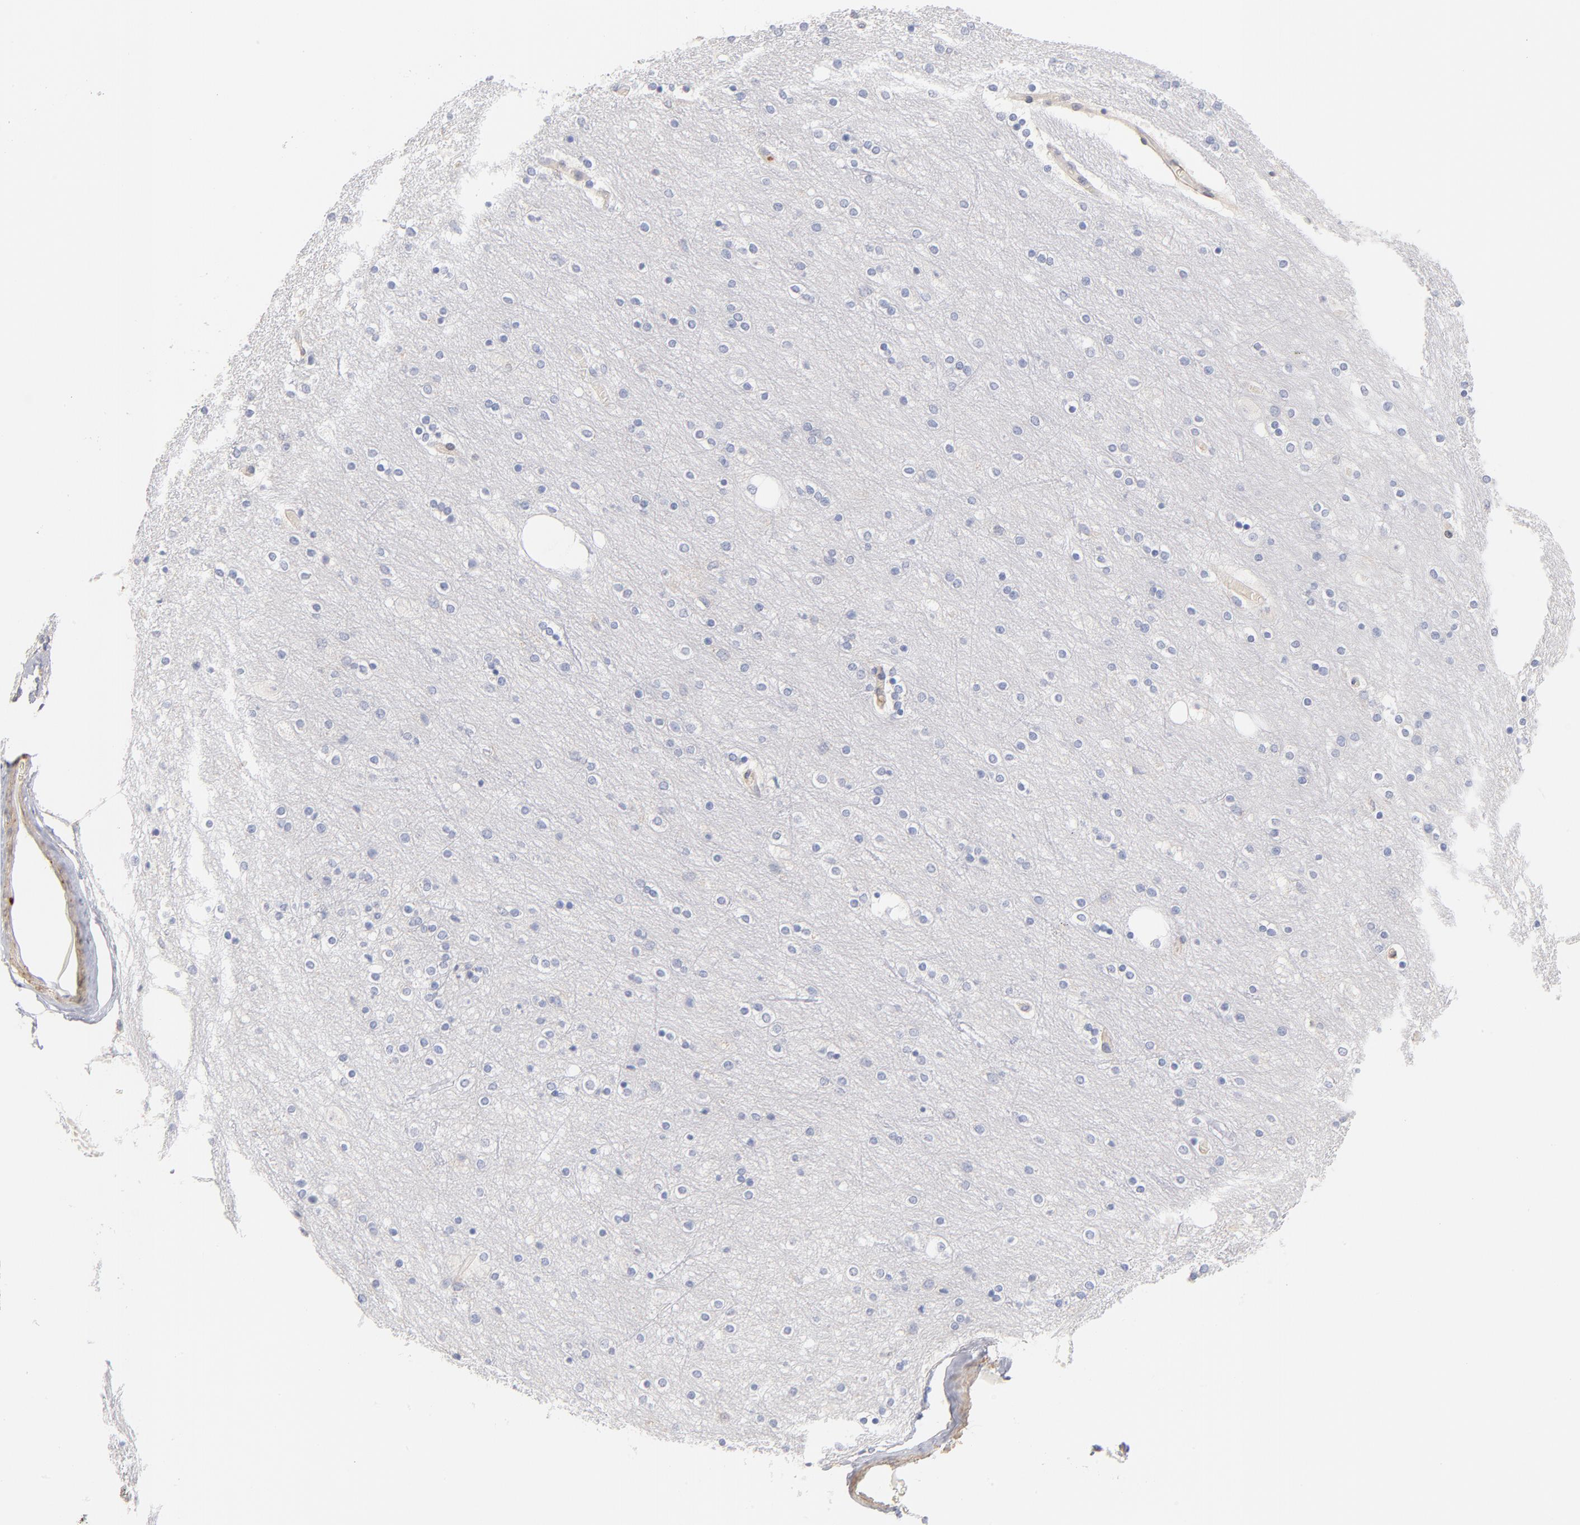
{"staining": {"intensity": "negative", "quantity": "none", "location": "none"}, "tissue": "cerebral cortex", "cell_type": "Endothelial cells", "image_type": "normal", "snomed": [{"axis": "morphology", "description": "Normal tissue, NOS"}, {"axis": "topography", "description": "Cerebral cortex"}], "caption": "Human cerebral cortex stained for a protein using IHC demonstrates no positivity in endothelial cells.", "gene": "ITGA8", "patient": {"sex": "female", "age": 54}}